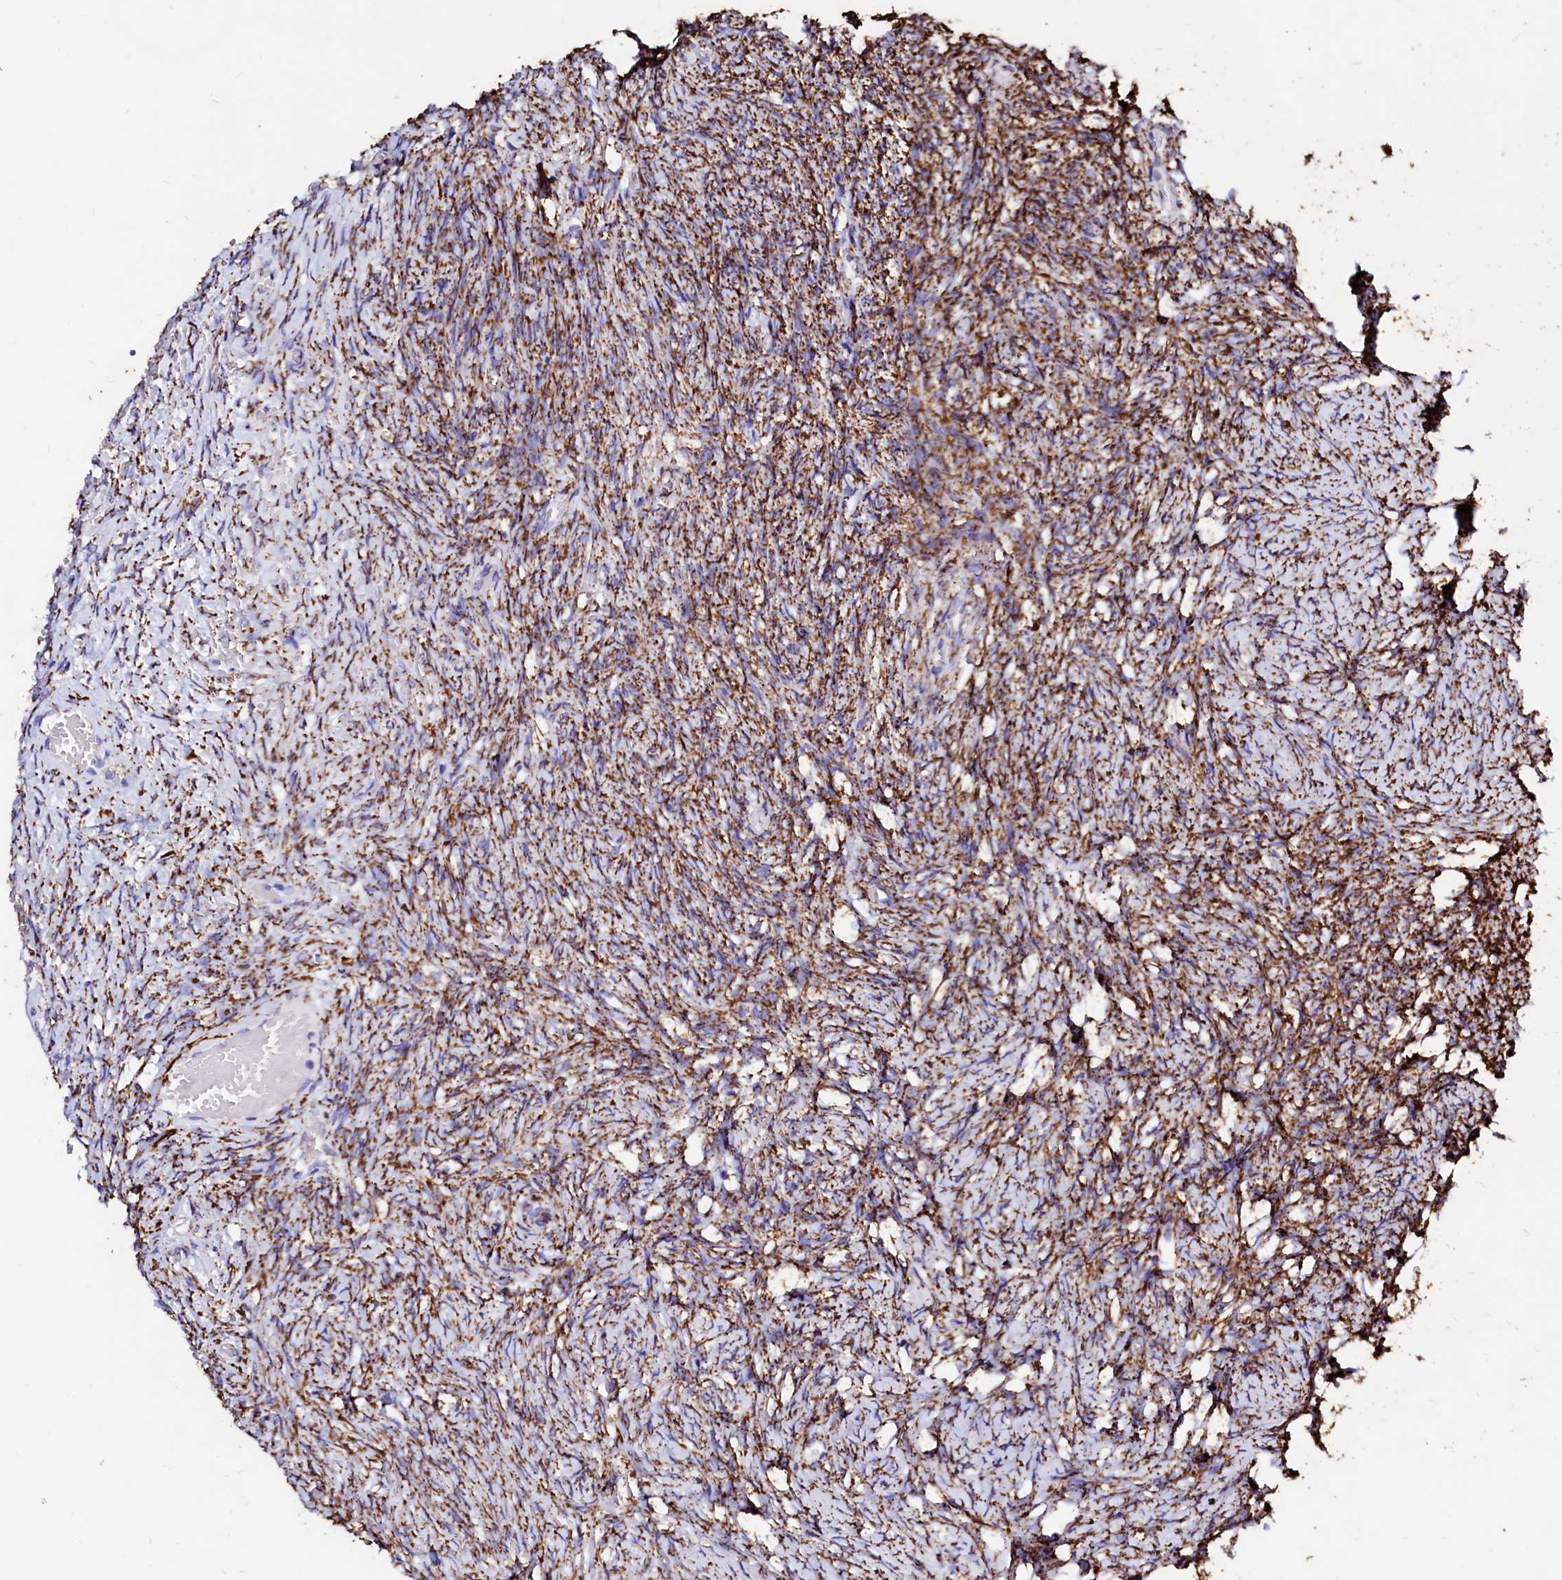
{"staining": {"intensity": "strong", "quantity": ">75%", "location": "cytoplasmic/membranous"}, "tissue": "ovary", "cell_type": "Ovarian stroma cells", "image_type": "normal", "snomed": [{"axis": "morphology", "description": "Adenocarcinoma, NOS"}, {"axis": "topography", "description": "Endometrium"}], "caption": "A brown stain highlights strong cytoplasmic/membranous staining of a protein in ovarian stroma cells of normal human ovary.", "gene": "MAOB", "patient": {"sex": "female", "age": 32}}